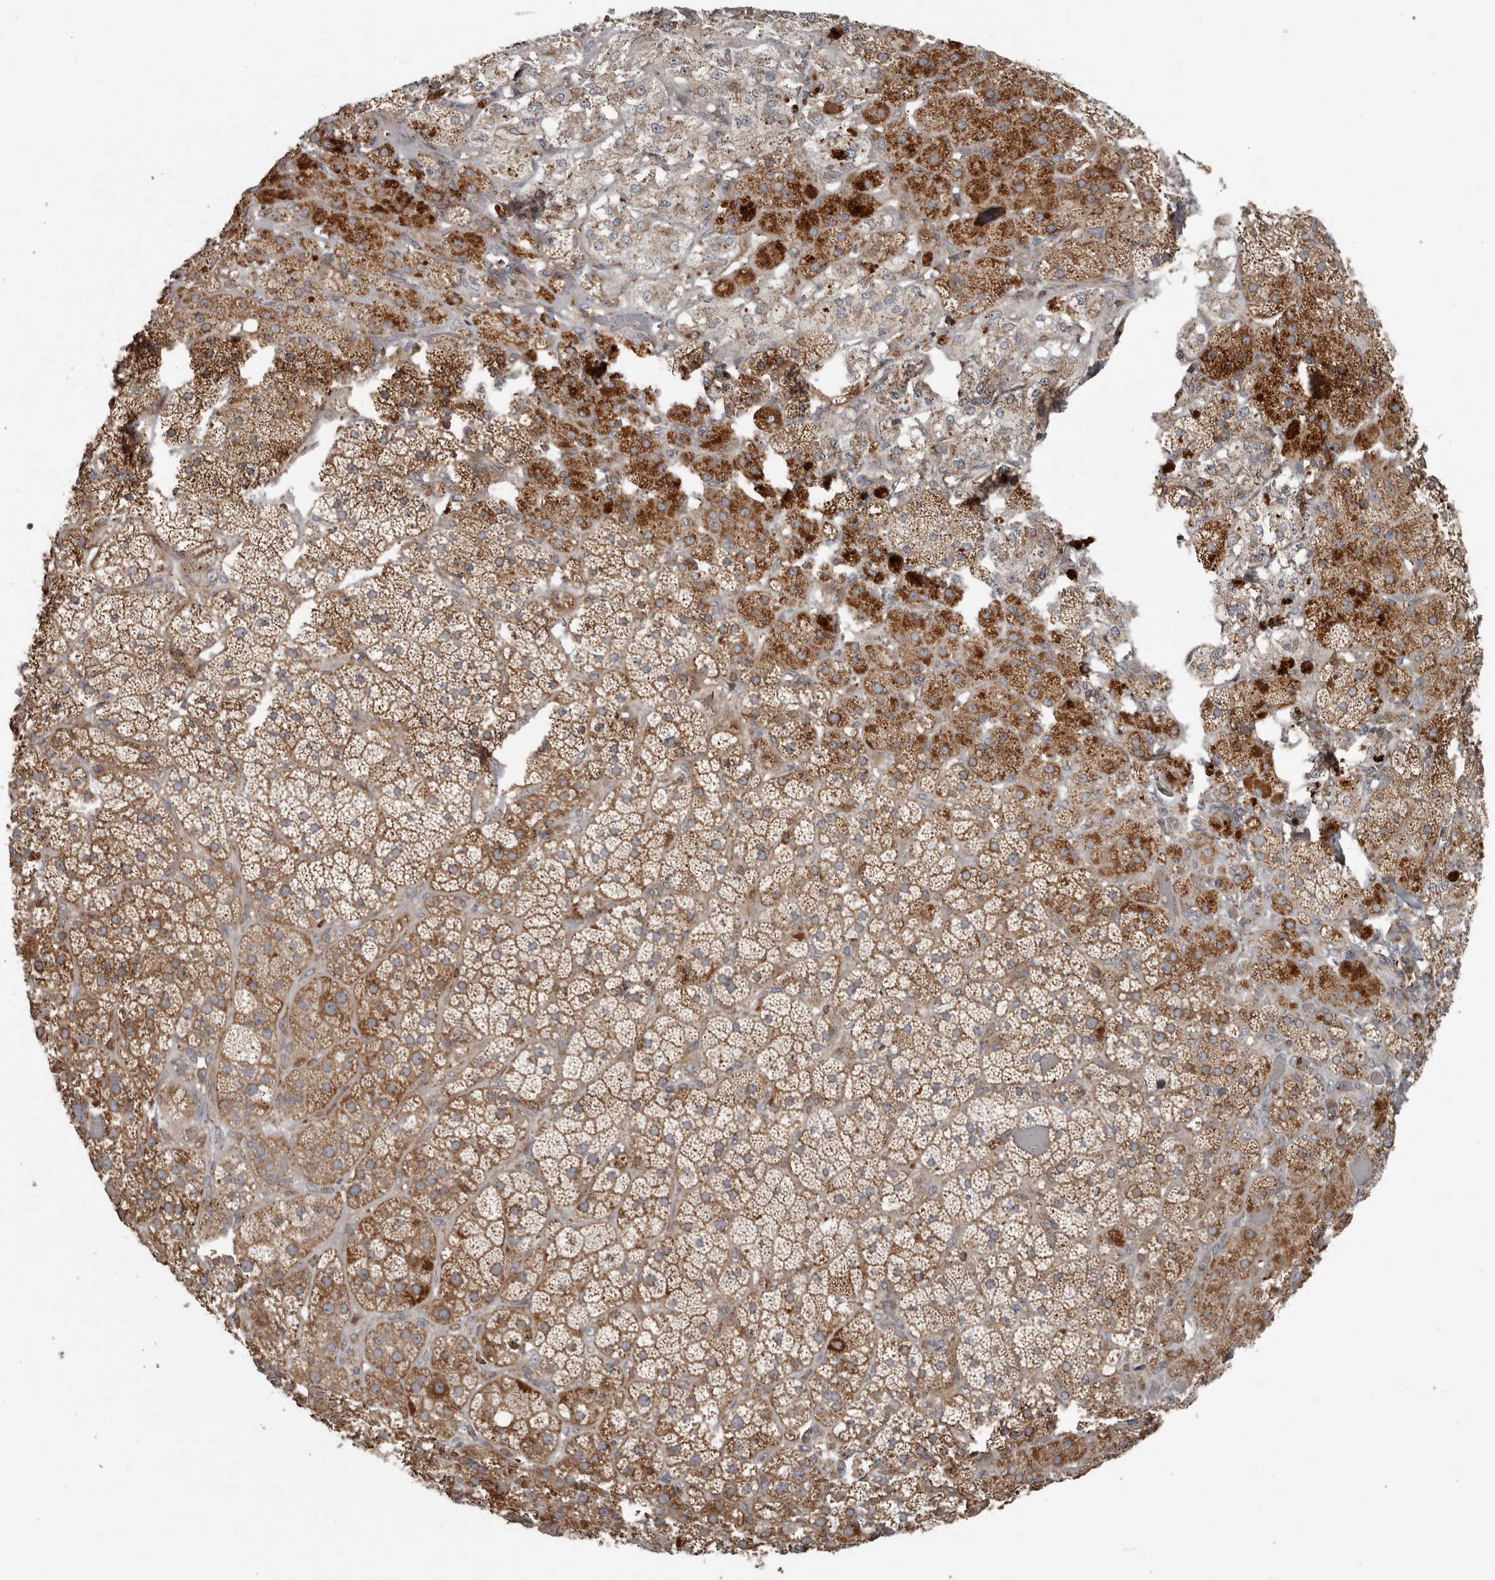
{"staining": {"intensity": "moderate", "quantity": ">75%", "location": "cytoplasmic/membranous"}, "tissue": "adrenal gland", "cell_type": "Glandular cells", "image_type": "normal", "snomed": [{"axis": "morphology", "description": "Normal tissue, NOS"}, {"axis": "topography", "description": "Adrenal gland"}], "caption": "High-power microscopy captured an immunohistochemistry (IHC) micrograph of normal adrenal gland, revealing moderate cytoplasmic/membranous positivity in approximately >75% of glandular cells.", "gene": "FBXO31", "patient": {"sex": "male", "age": 57}}